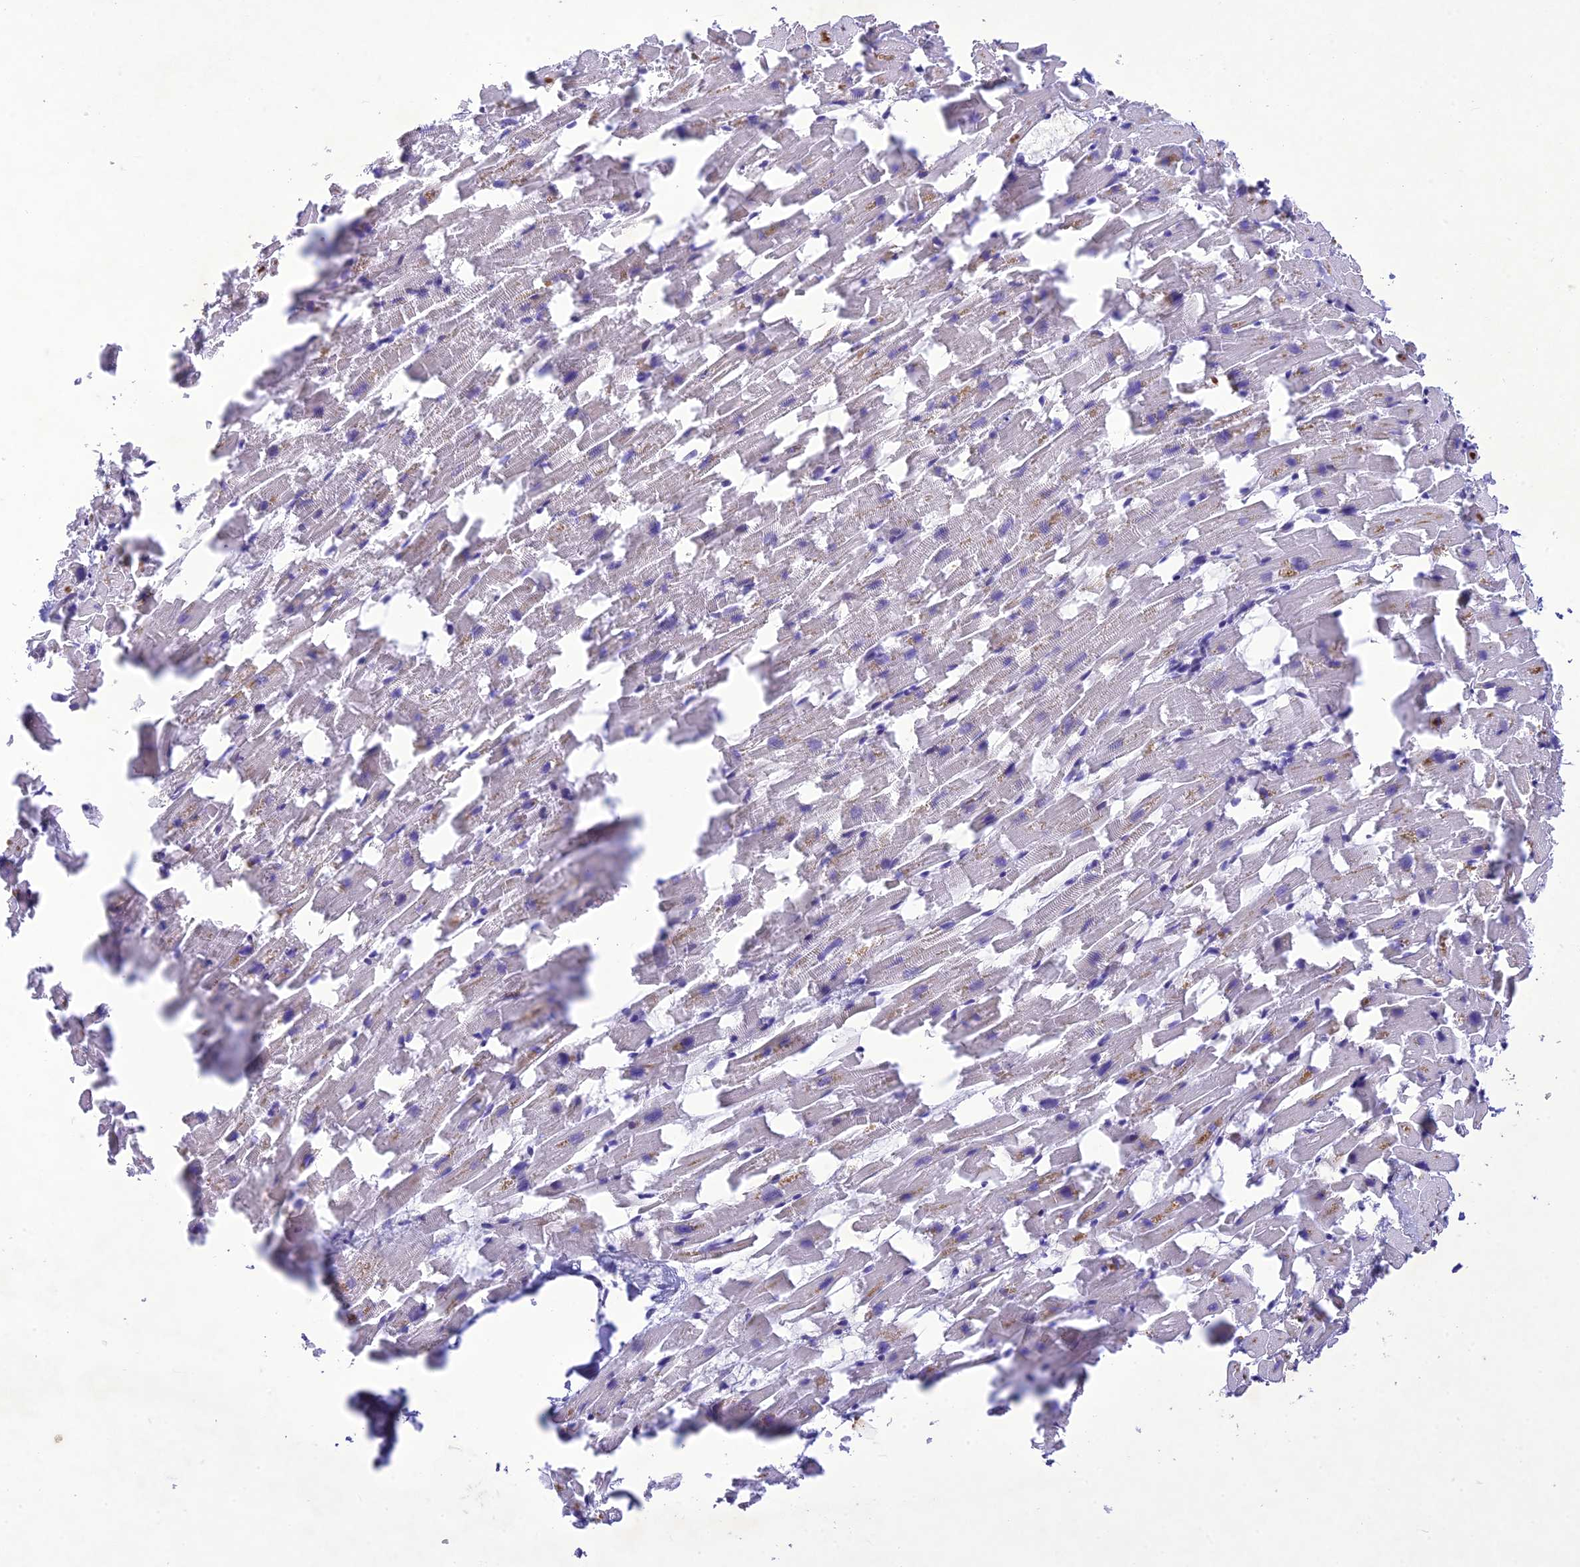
{"staining": {"intensity": "negative", "quantity": "none", "location": "none"}, "tissue": "heart muscle", "cell_type": "Cardiomyocytes", "image_type": "normal", "snomed": [{"axis": "morphology", "description": "Normal tissue, NOS"}, {"axis": "topography", "description": "Heart"}], "caption": "Immunohistochemistry (IHC) of normal heart muscle exhibits no expression in cardiomyocytes.", "gene": "SLC13A5", "patient": {"sex": "female", "age": 64}}